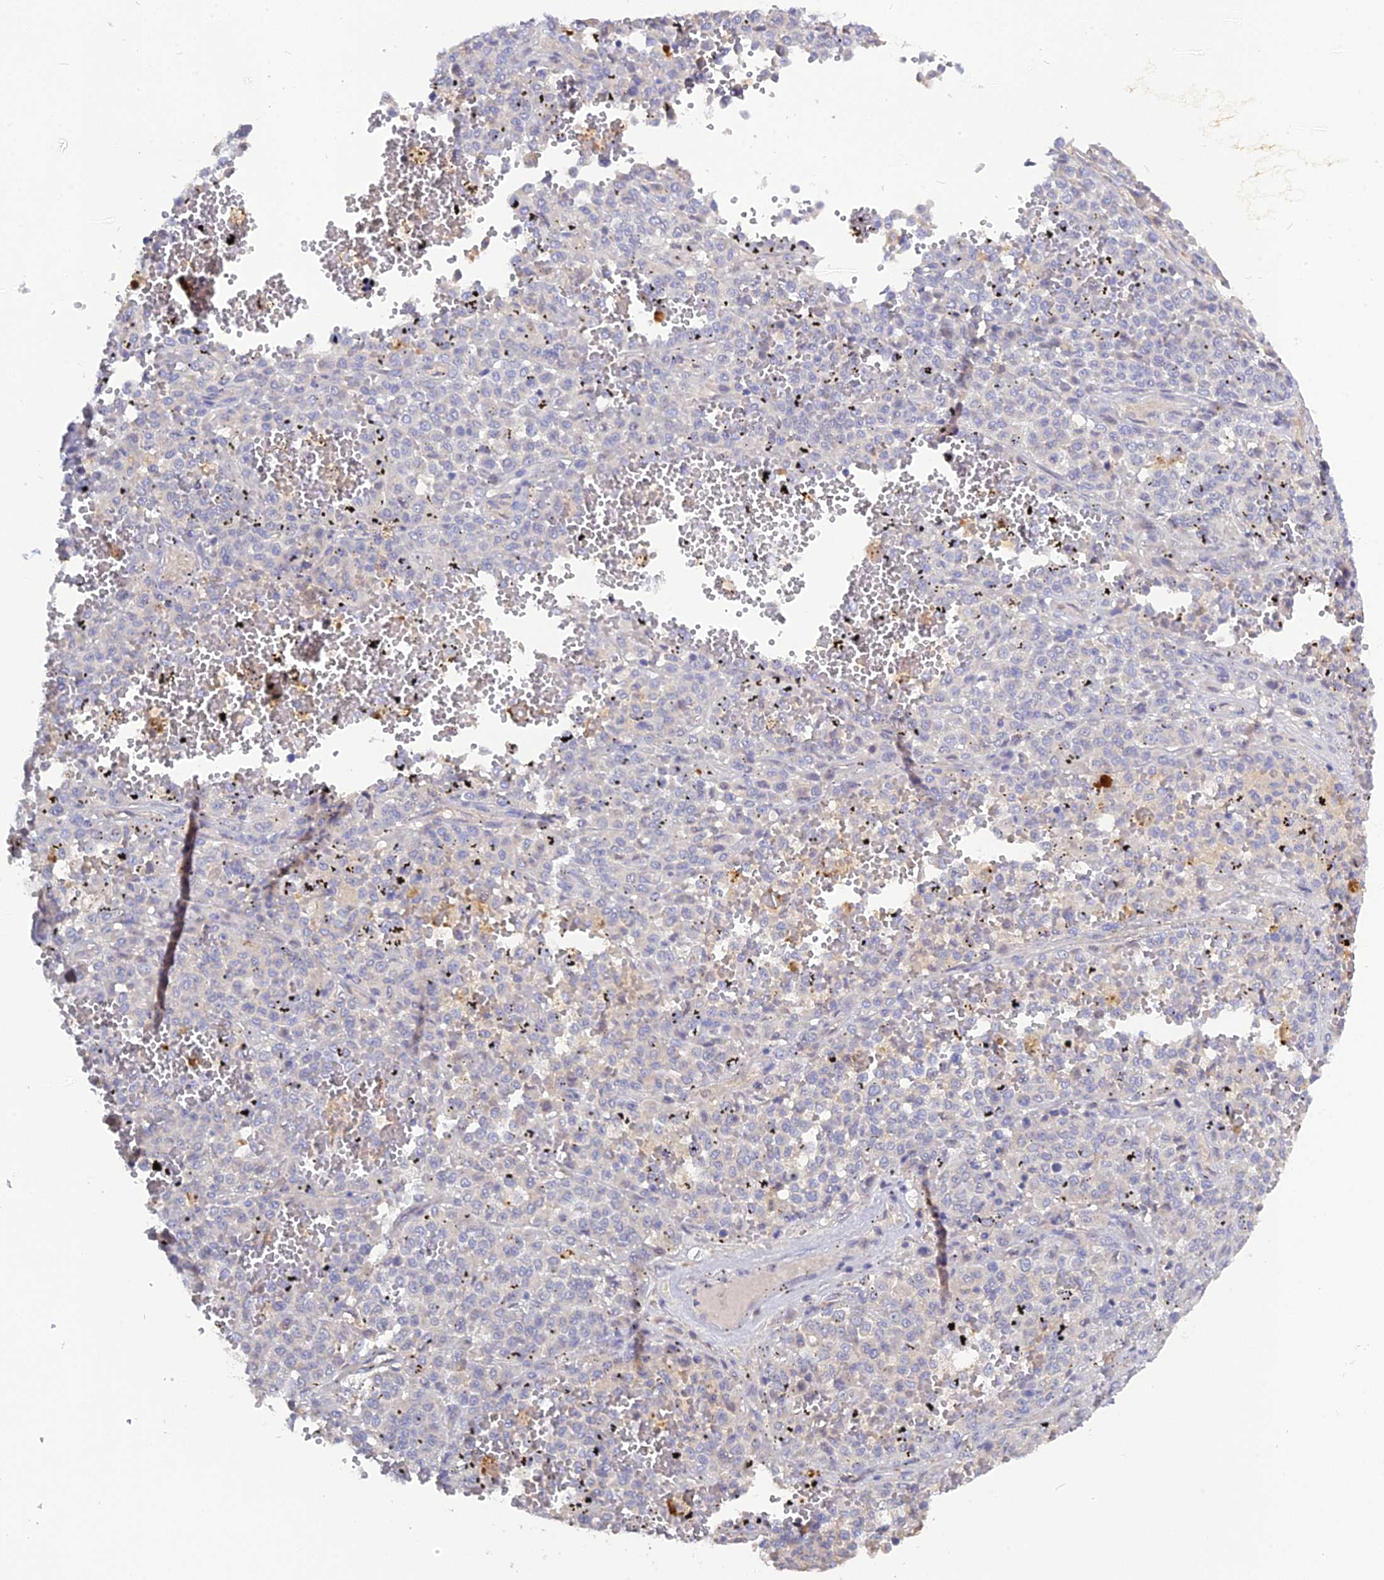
{"staining": {"intensity": "negative", "quantity": "none", "location": "none"}, "tissue": "melanoma", "cell_type": "Tumor cells", "image_type": "cancer", "snomed": [{"axis": "morphology", "description": "Malignant melanoma, Metastatic site"}, {"axis": "topography", "description": "Pancreas"}], "caption": "A high-resolution micrograph shows immunohistochemistry staining of melanoma, which shows no significant staining in tumor cells.", "gene": "ADGRA1", "patient": {"sex": "female", "age": 30}}